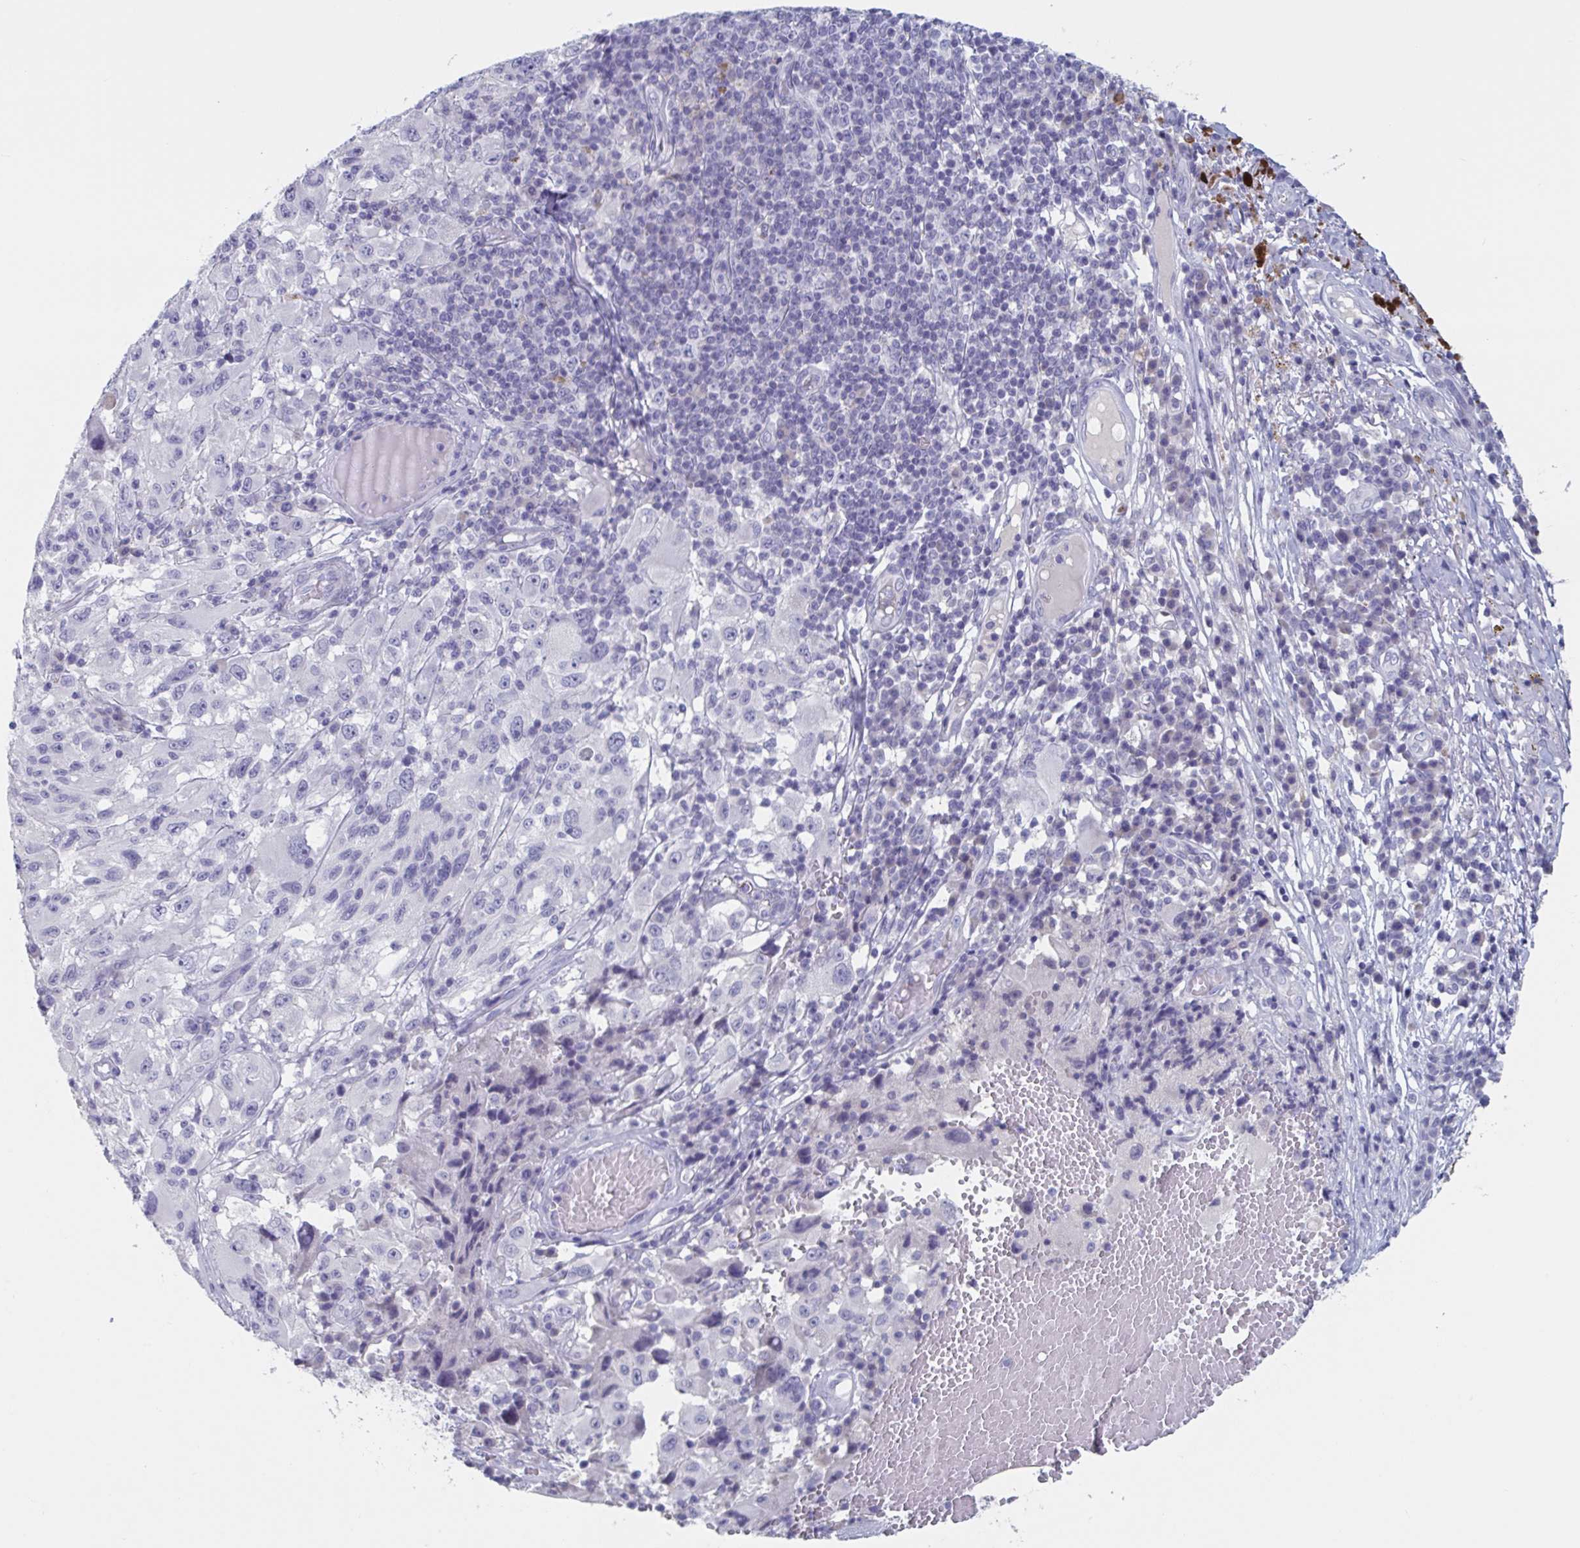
{"staining": {"intensity": "negative", "quantity": "none", "location": "none"}, "tissue": "melanoma", "cell_type": "Tumor cells", "image_type": "cancer", "snomed": [{"axis": "morphology", "description": "Malignant melanoma, NOS"}, {"axis": "topography", "description": "Skin"}], "caption": "The immunohistochemistry micrograph has no significant positivity in tumor cells of melanoma tissue. Brightfield microscopy of IHC stained with DAB (brown) and hematoxylin (blue), captured at high magnification.", "gene": "NDUFC2", "patient": {"sex": "female", "age": 71}}